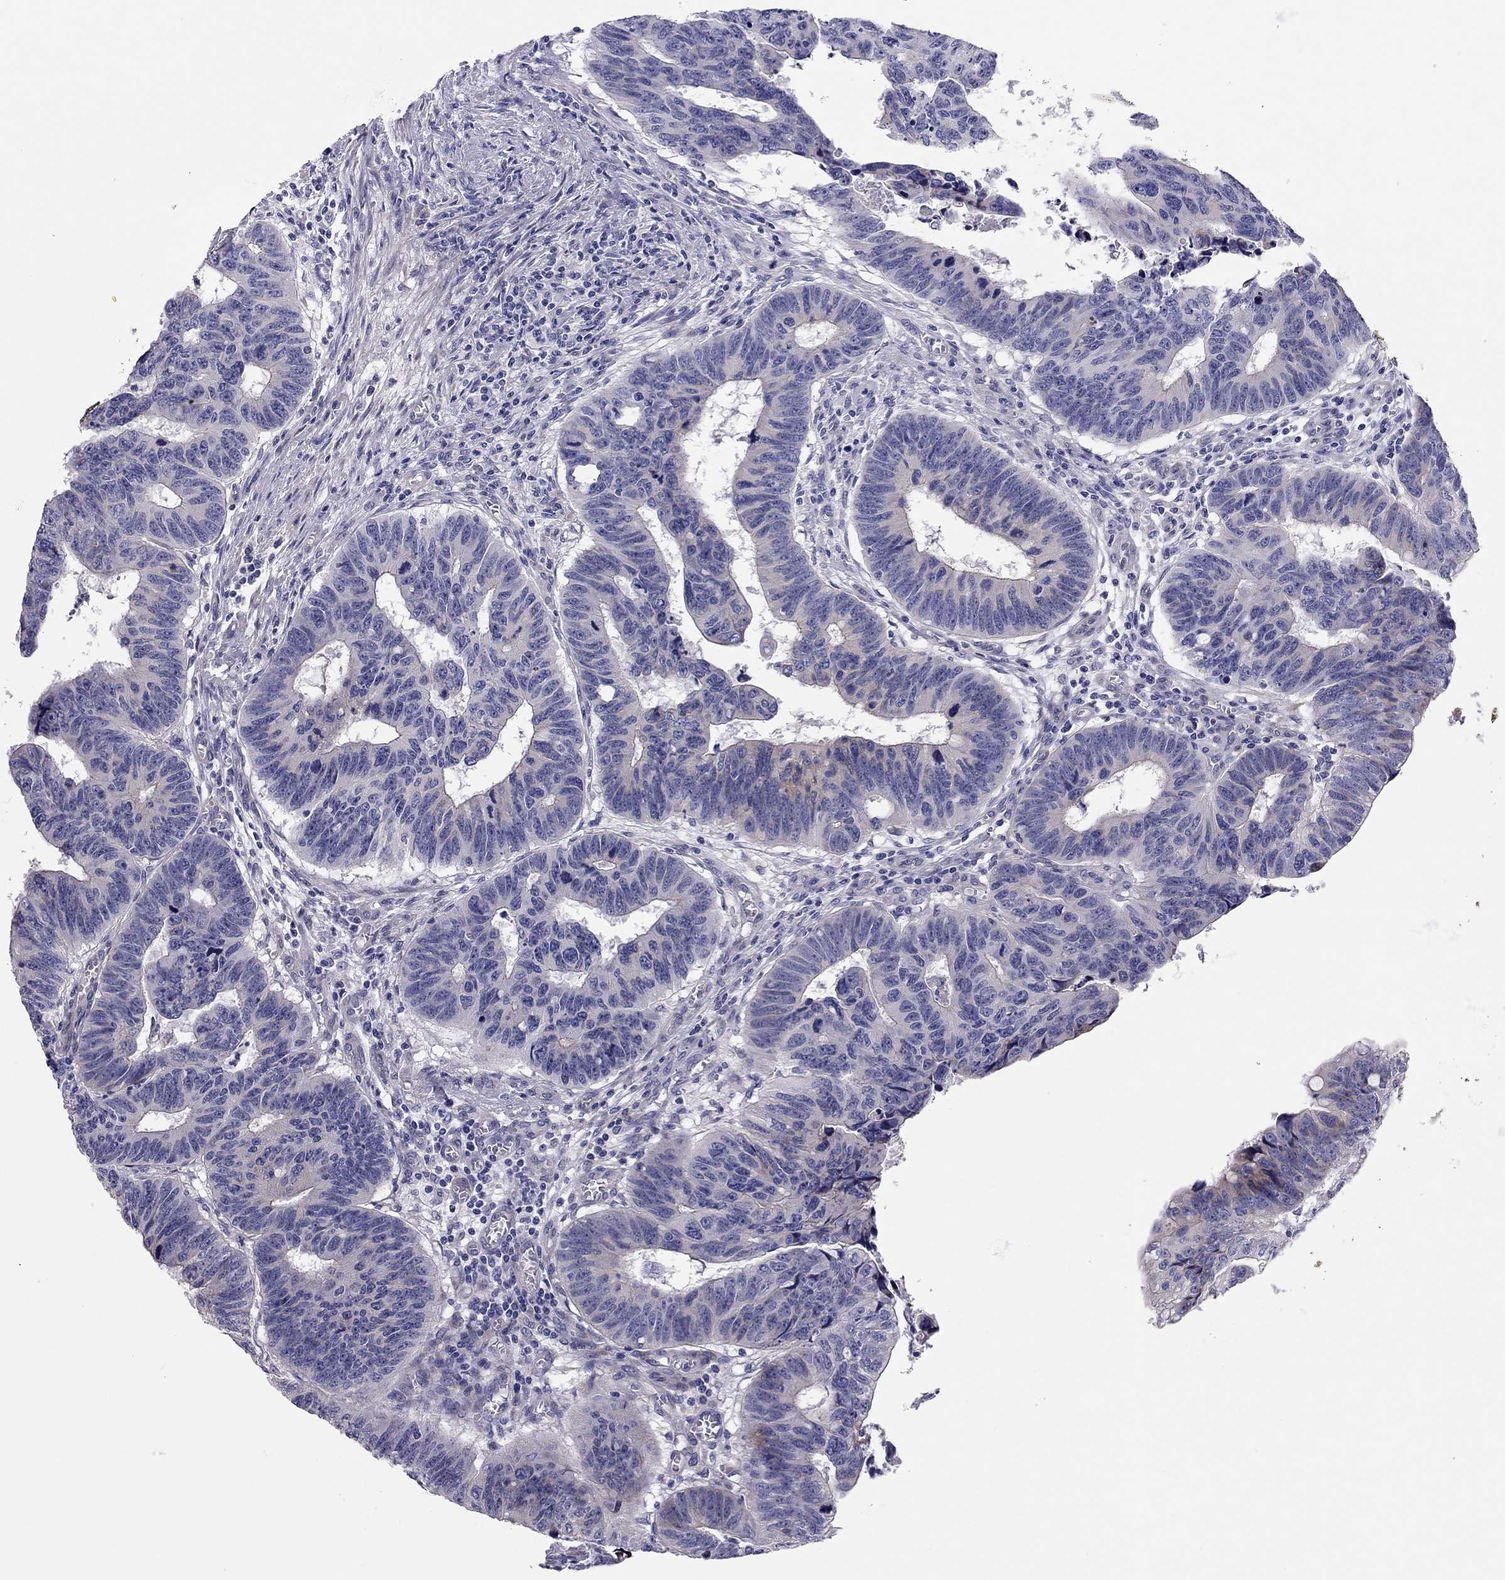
{"staining": {"intensity": "negative", "quantity": "none", "location": "none"}, "tissue": "colorectal cancer", "cell_type": "Tumor cells", "image_type": "cancer", "snomed": [{"axis": "morphology", "description": "Adenocarcinoma, NOS"}, {"axis": "topography", "description": "Appendix"}, {"axis": "topography", "description": "Colon"}, {"axis": "topography", "description": "Cecum"}, {"axis": "topography", "description": "Colon asc"}], "caption": "DAB immunohistochemical staining of colorectal cancer reveals no significant positivity in tumor cells.", "gene": "SCARB1", "patient": {"sex": "female", "age": 85}}